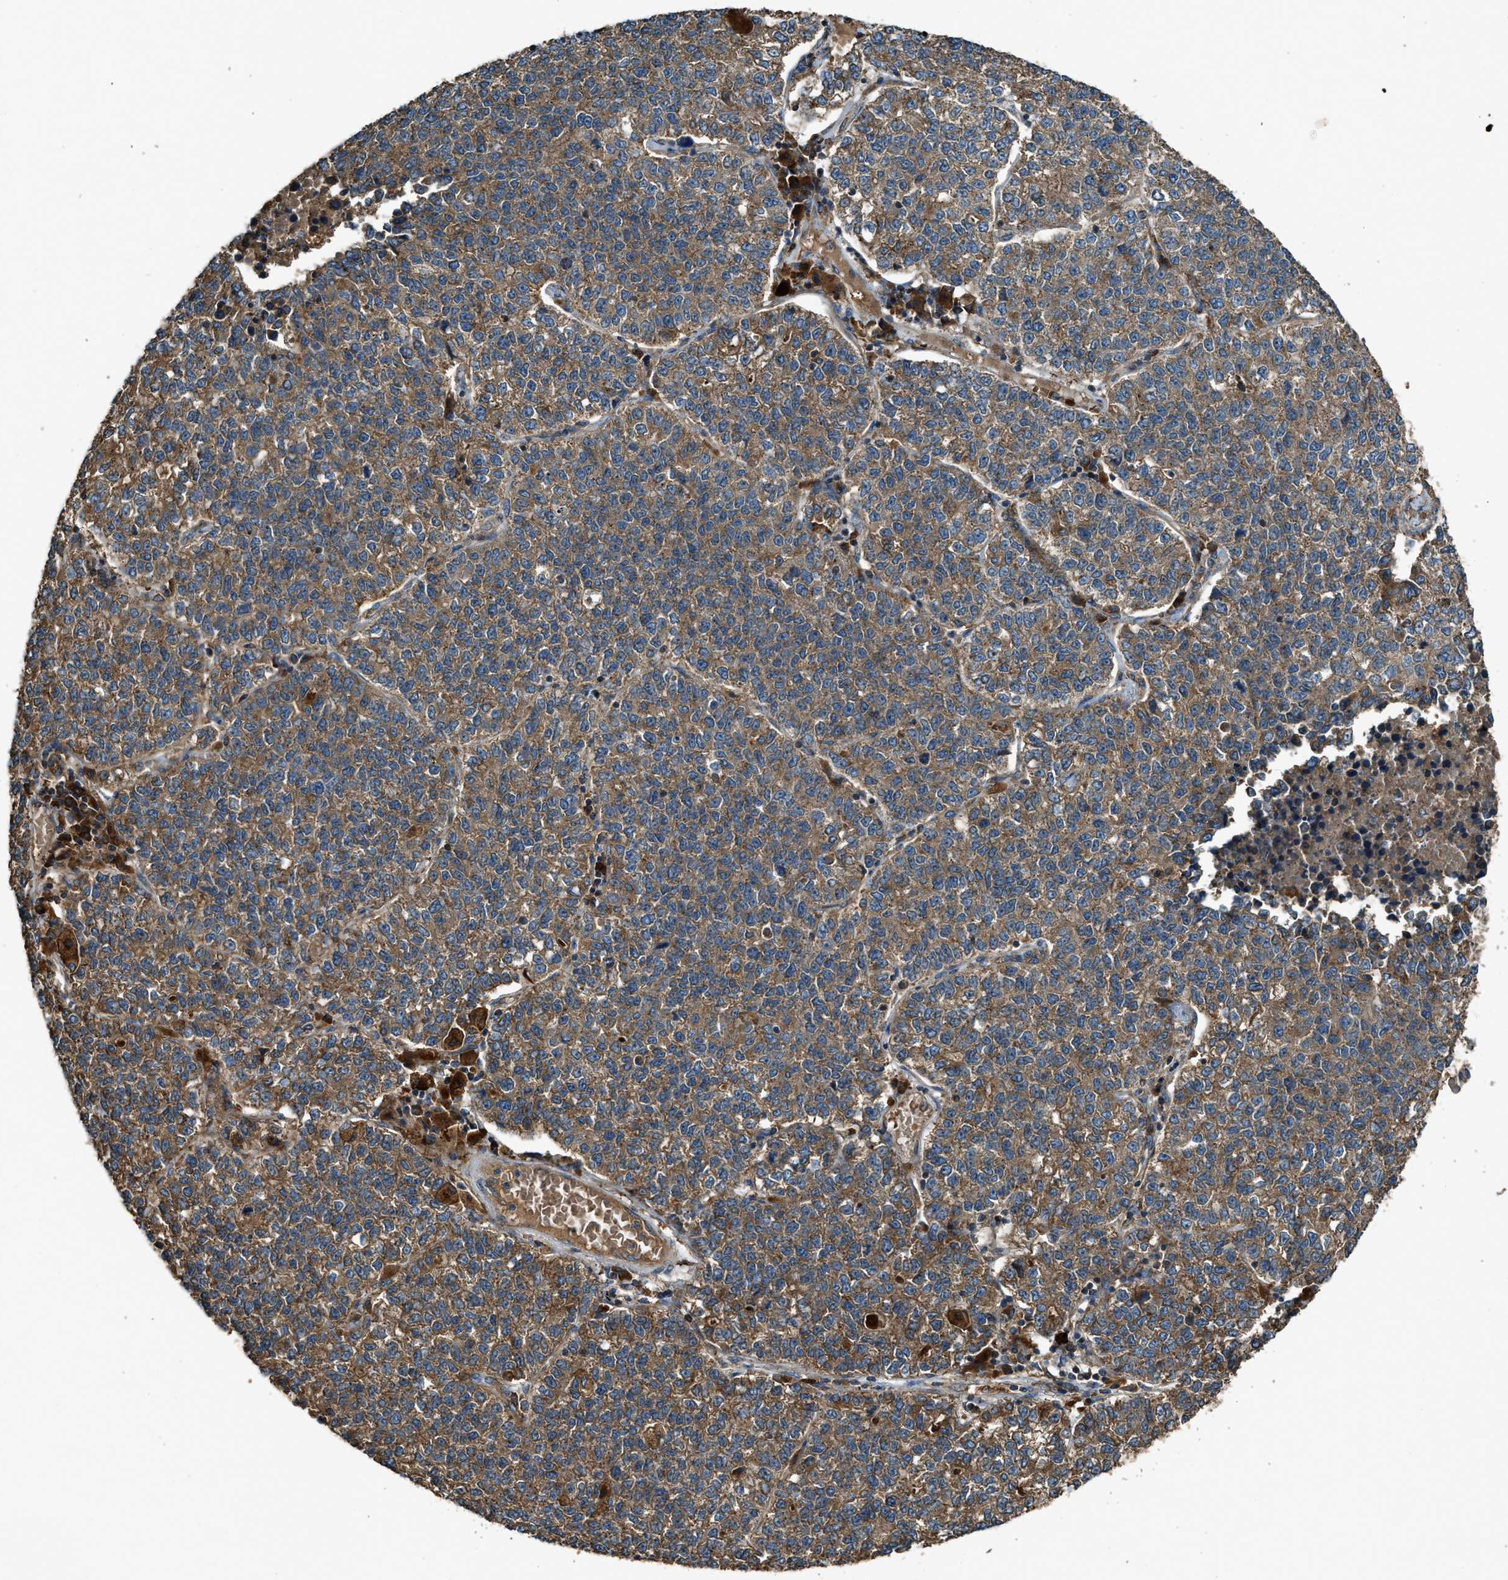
{"staining": {"intensity": "moderate", "quantity": ">75%", "location": "cytoplasmic/membranous"}, "tissue": "lung cancer", "cell_type": "Tumor cells", "image_type": "cancer", "snomed": [{"axis": "morphology", "description": "Adenocarcinoma, NOS"}, {"axis": "topography", "description": "Lung"}], "caption": "Protein expression analysis of lung adenocarcinoma reveals moderate cytoplasmic/membranous staining in approximately >75% of tumor cells. The staining was performed using DAB (3,3'-diaminobenzidine) to visualize the protein expression in brown, while the nuclei were stained in blue with hematoxylin (Magnification: 20x).", "gene": "MAP3K8", "patient": {"sex": "male", "age": 49}}